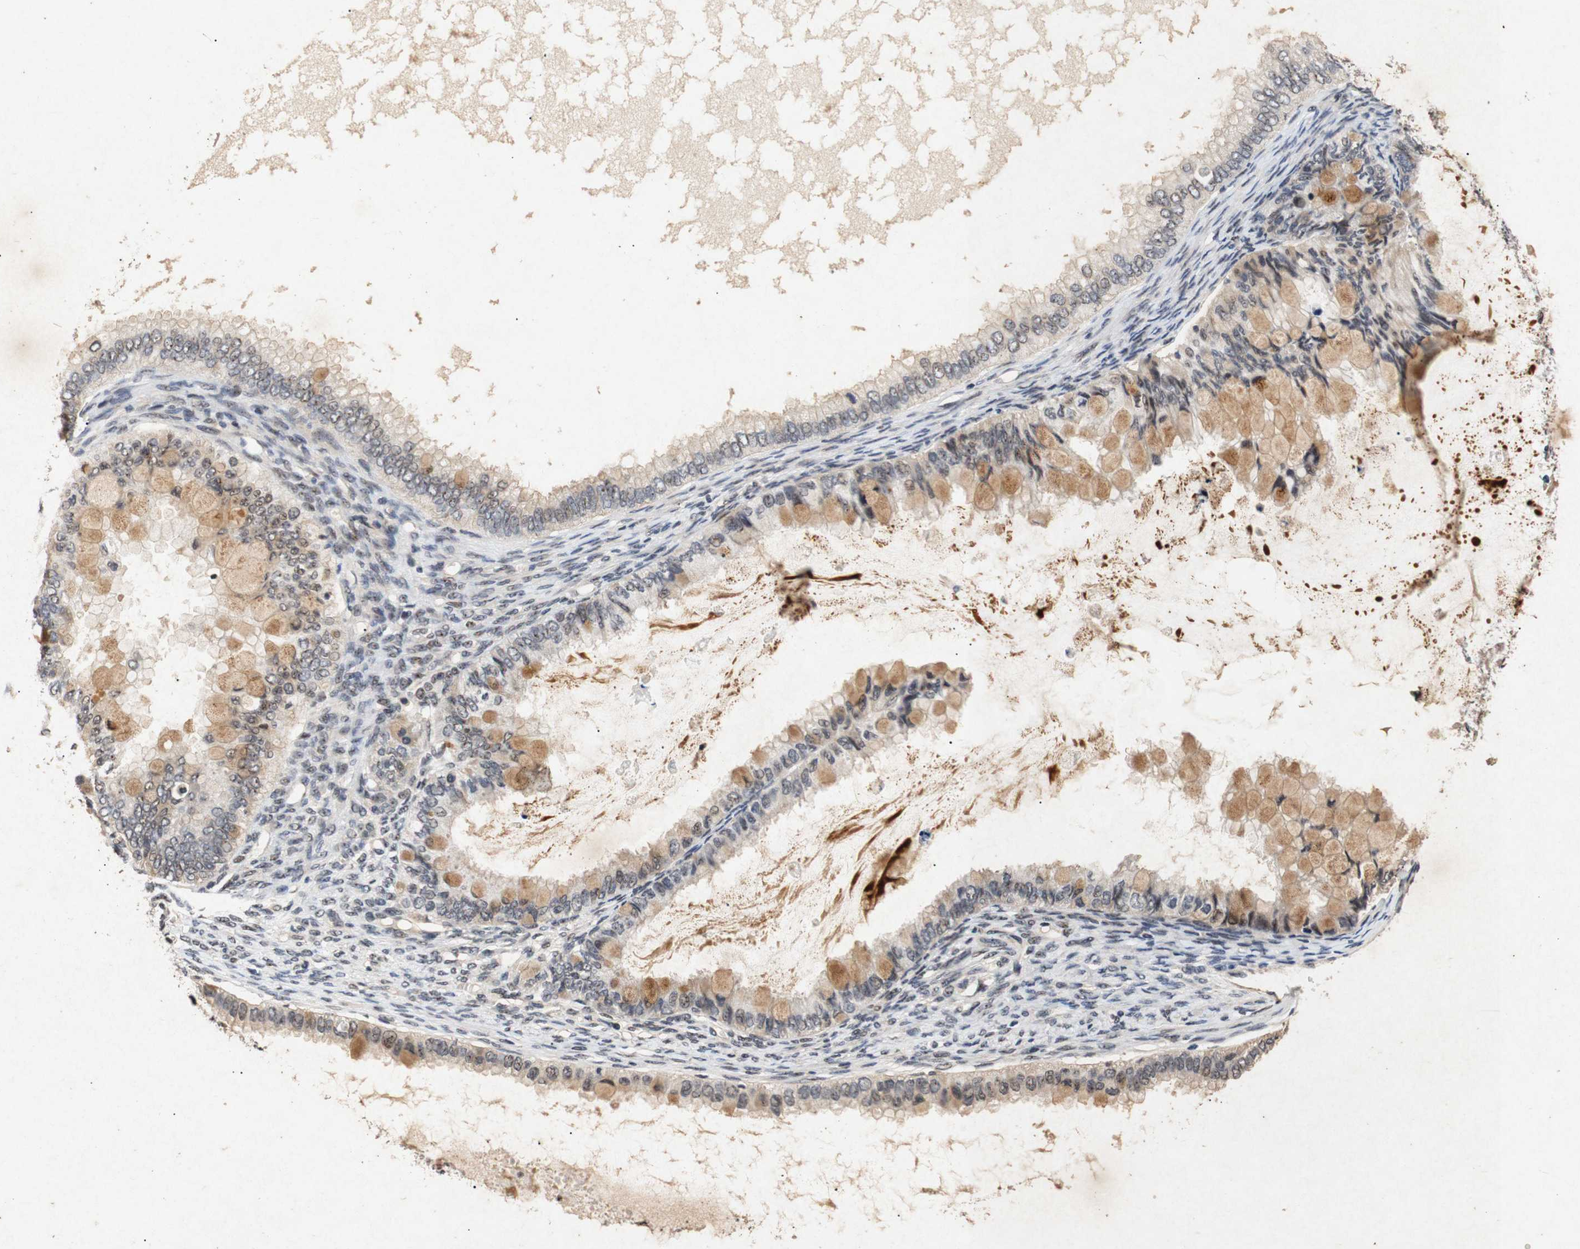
{"staining": {"intensity": "weak", "quantity": "25%-75%", "location": "cytoplasmic/membranous,nuclear"}, "tissue": "ovarian cancer", "cell_type": "Tumor cells", "image_type": "cancer", "snomed": [{"axis": "morphology", "description": "Cystadenocarcinoma, mucinous, NOS"}, {"axis": "topography", "description": "Ovary"}], "caption": "Immunohistochemical staining of human ovarian cancer (mucinous cystadenocarcinoma) exhibits low levels of weak cytoplasmic/membranous and nuclear expression in approximately 25%-75% of tumor cells.", "gene": "PARN", "patient": {"sex": "female", "age": 80}}